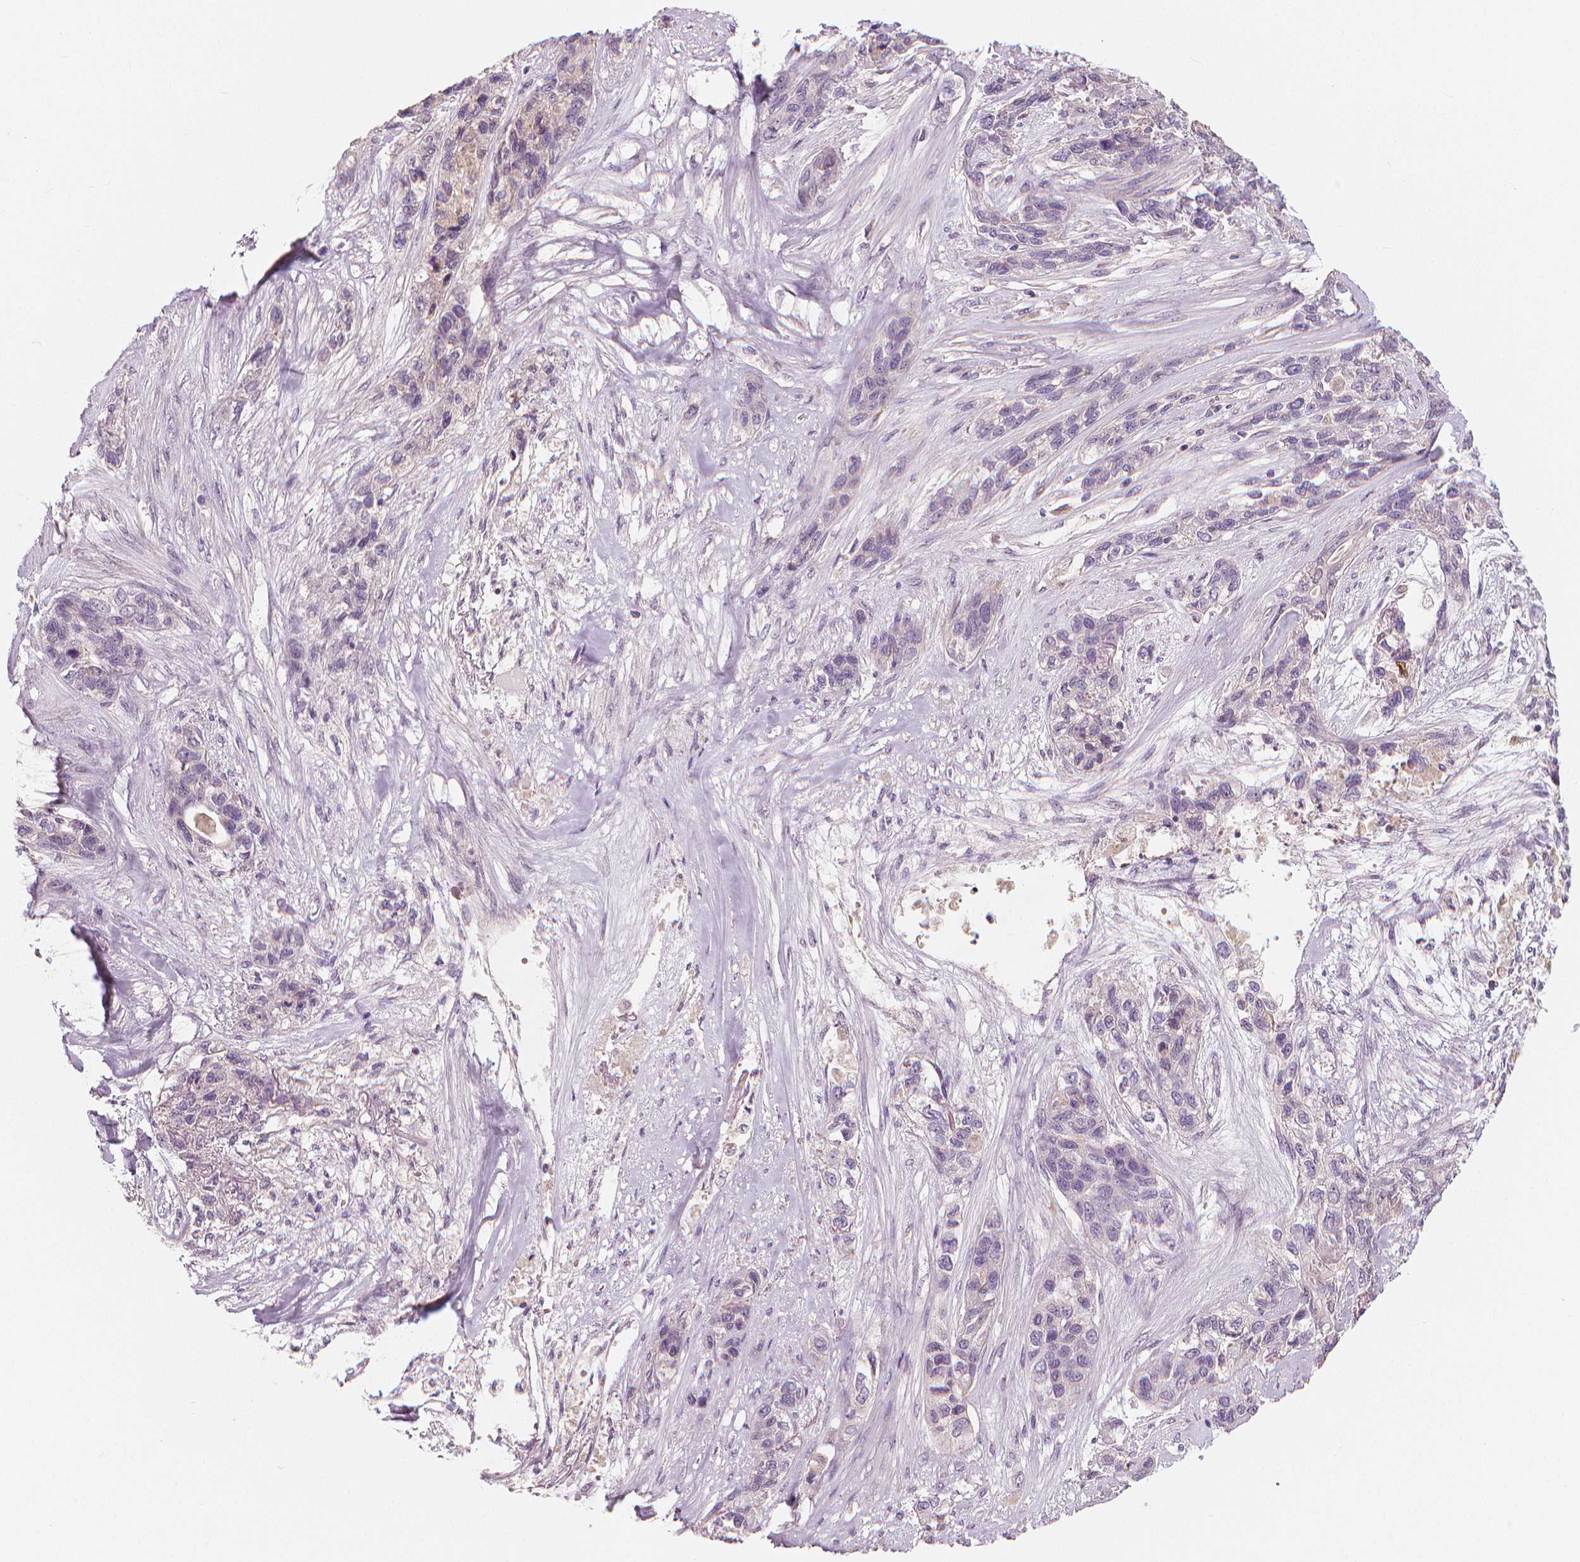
{"staining": {"intensity": "negative", "quantity": "none", "location": "none"}, "tissue": "lung cancer", "cell_type": "Tumor cells", "image_type": "cancer", "snomed": [{"axis": "morphology", "description": "Squamous cell carcinoma, NOS"}, {"axis": "topography", "description": "Lung"}], "caption": "Lung squamous cell carcinoma was stained to show a protein in brown. There is no significant staining in tumor cells.", "gene": "RNASE7", "patient": {"sex": "female", "age": 70}}